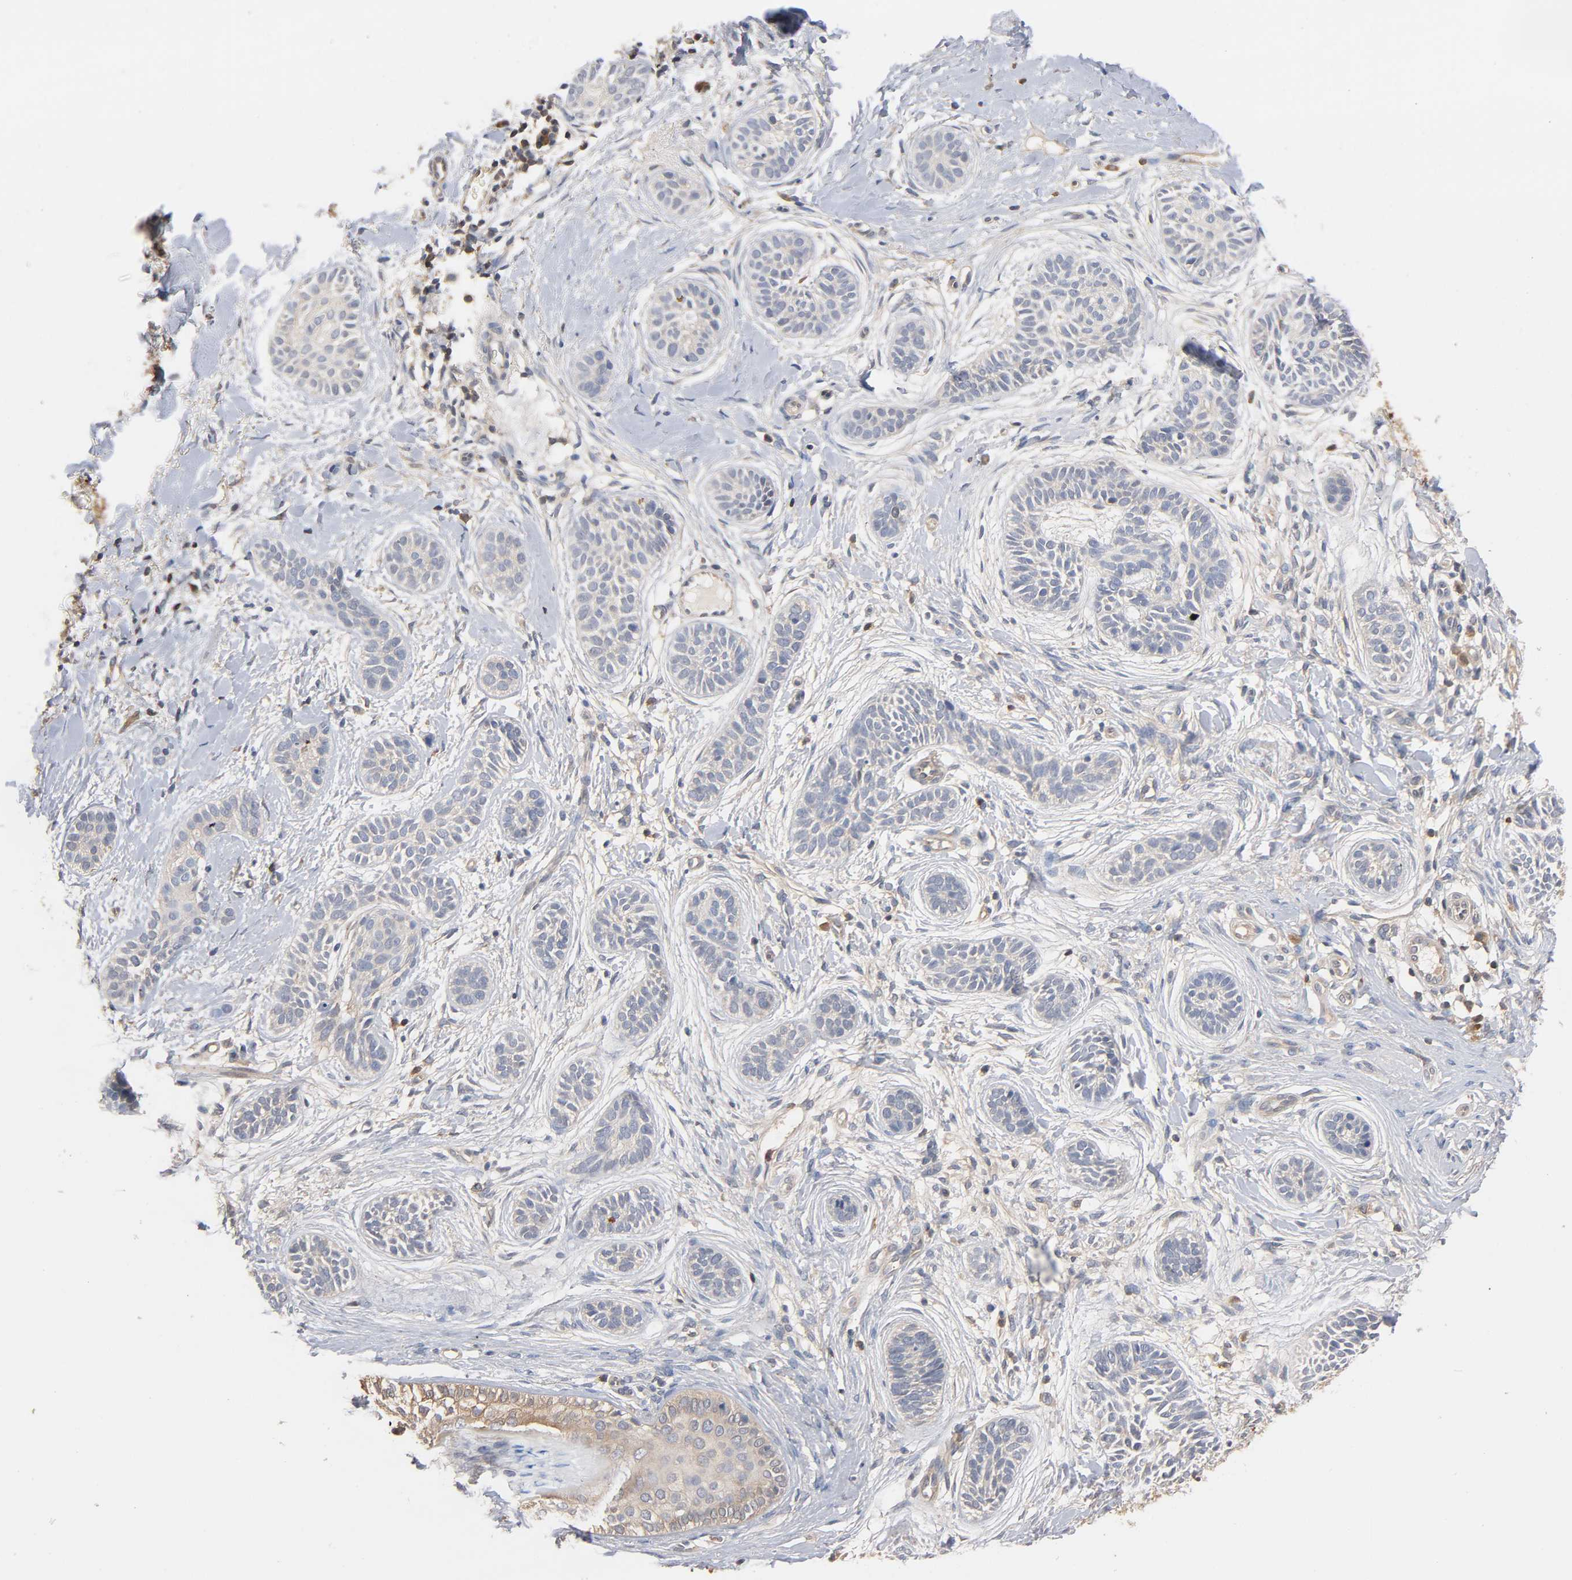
{"staining": {"intensity": "weak", "quantity": "<25%", "location": "cytoplasmic/membranous"}, "tissue": "skin cancer", "cell_type": "Tumor cells", "image_type": "cancer", "snomed": [{"axis": "morphology", "description": "Normal tissue, NOS"}, {"axis": "morphology", "description": "Basal cell carcinoma"}, {"axis": "topography", "description": "Skin"}], "caption": "Immunohistochemistry of skin cancer (basal cell carcinoma) reveals no positivity in tumor cells. (IHC, brightfield microscopy, high magnification).", "gene": "ALDOA", "patient": {"sex": "male", "age": 63}}